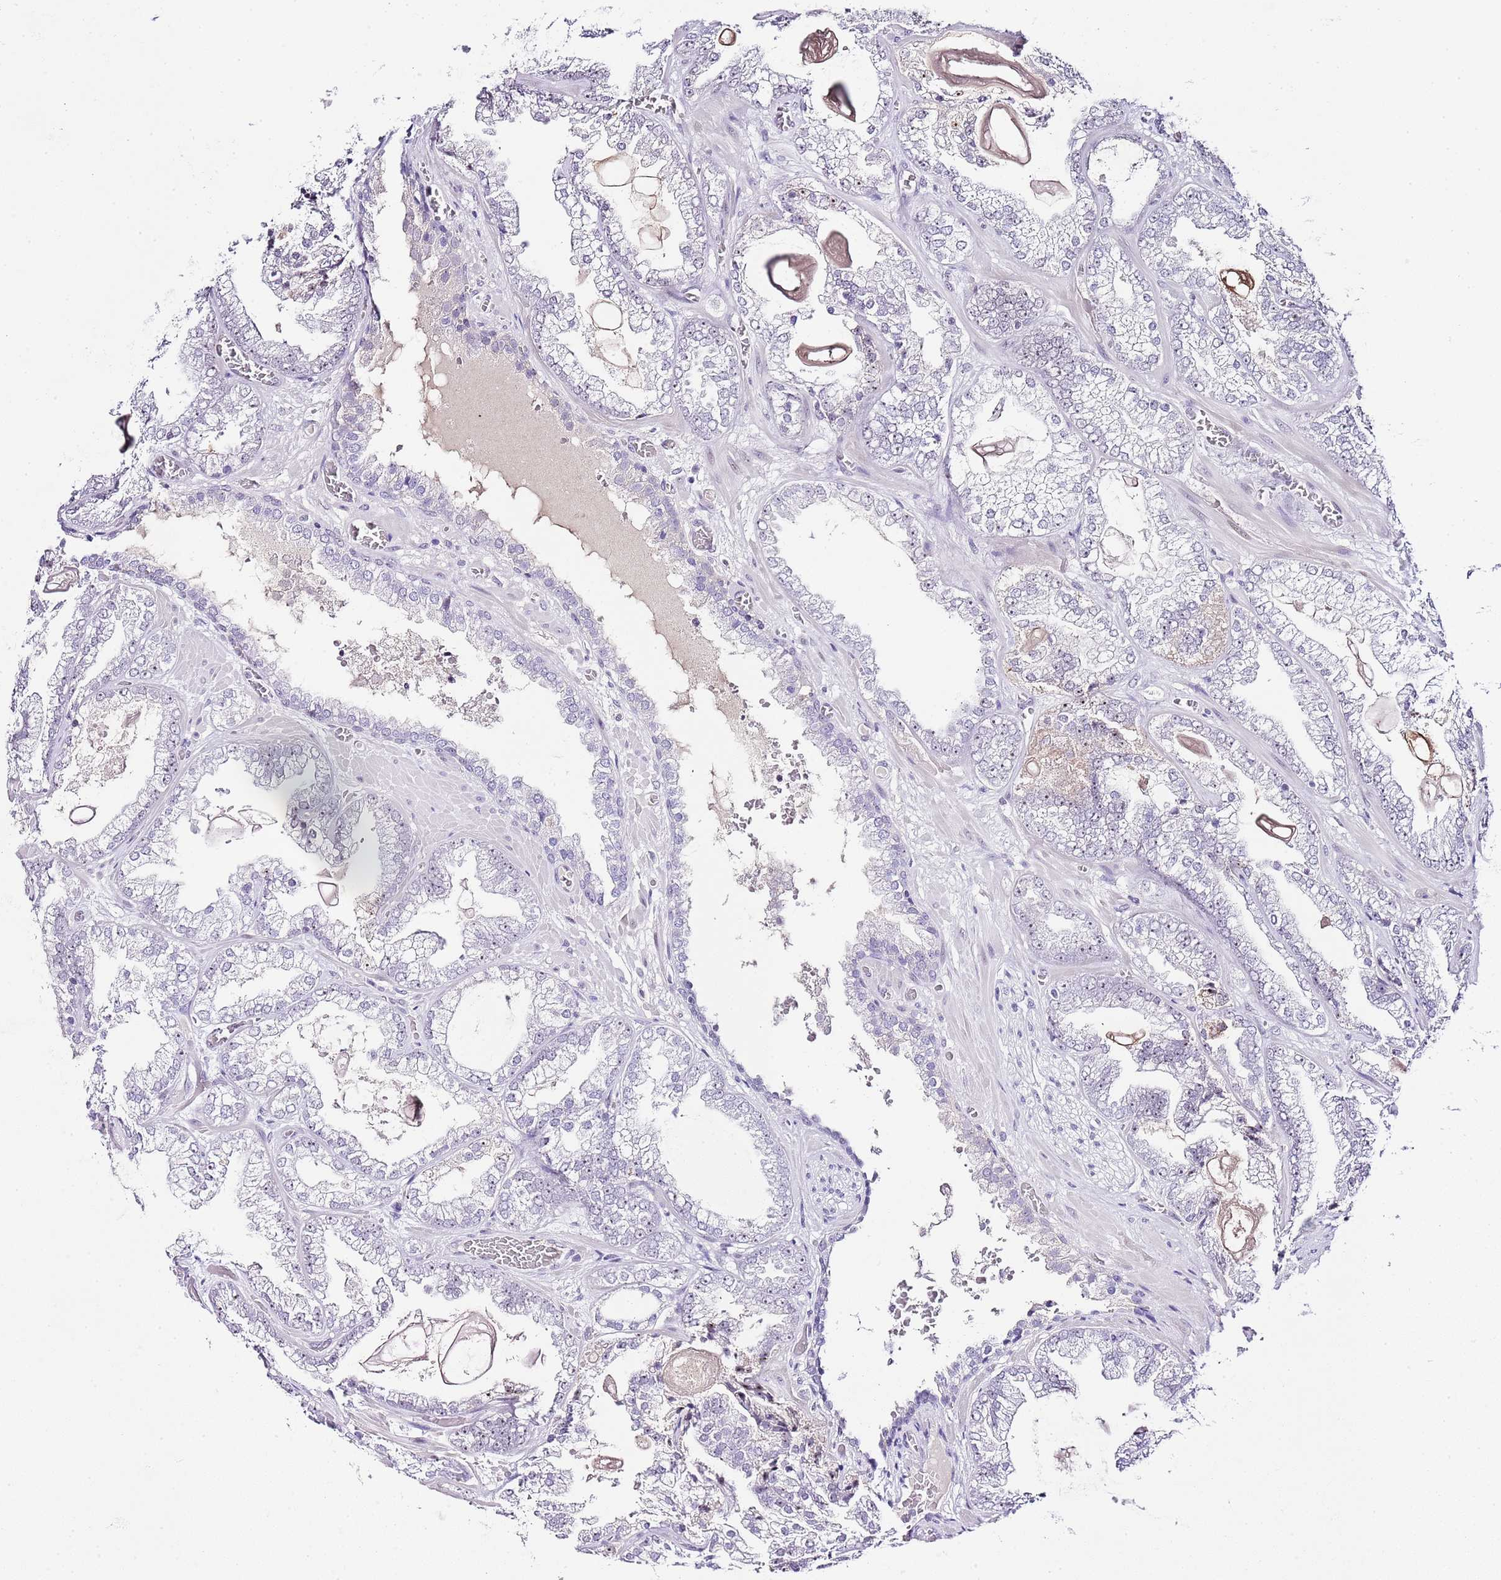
{"staining": {"intensity": "weak", "quantity": "<25%", "location": "nuclear"}, "tissue": "prostate cancer", "cell_type": "Tumor cells", "image_type": "cancer", "snomed": [{"axis": "morphology", "description": "Adenocarcinoma, Low grade"}, {"axis": "topography", "description": "Prostate"}], "caption": "Tumor cells are negative for protein expression in human adenocarcinoma (low-grade) (prostate).", "gene": "NOP56", "patient": {"sex": "male", "age": 57}}